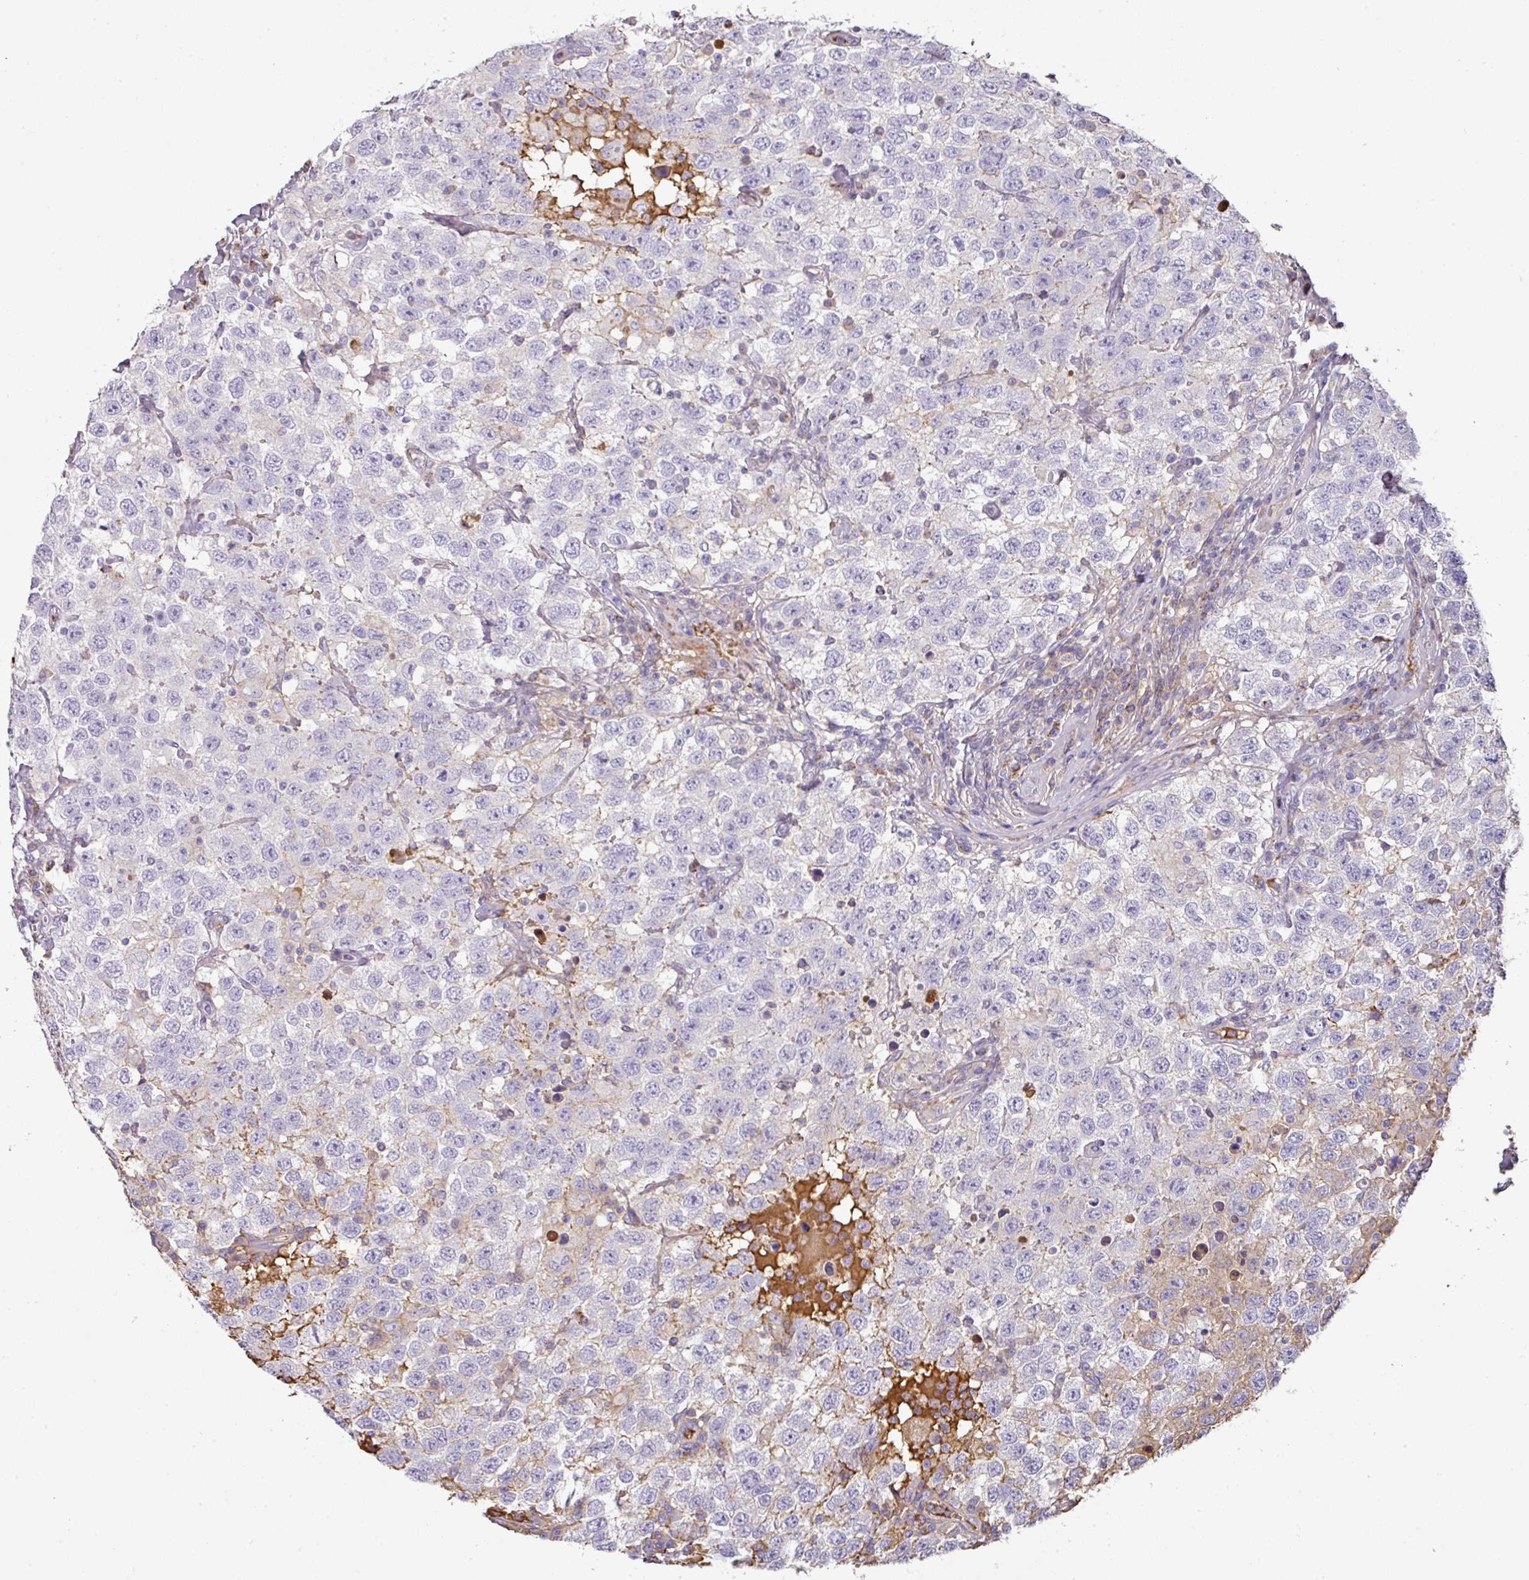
{"staining": {"intensity": "moderate", "quantity": "<25%", "location": "cytoplasmic/membranous"}, "tissue": "testis cancer", "cell_type": "Tumor cells", "image_type": "cancer", "snomed": [{"axis": "morphology", "description": "Seminoma, NOS"}, {"axis": "topography", "description": "Testis"}], "caption": "Testis cancer (seminoma) stained with a brown dye exhibits moderate cytoplasmic/membranous positive staining in about <25% of tumor cells.", "gene": "CCZ1", "patient": {"sex": "male", "age": 41}}